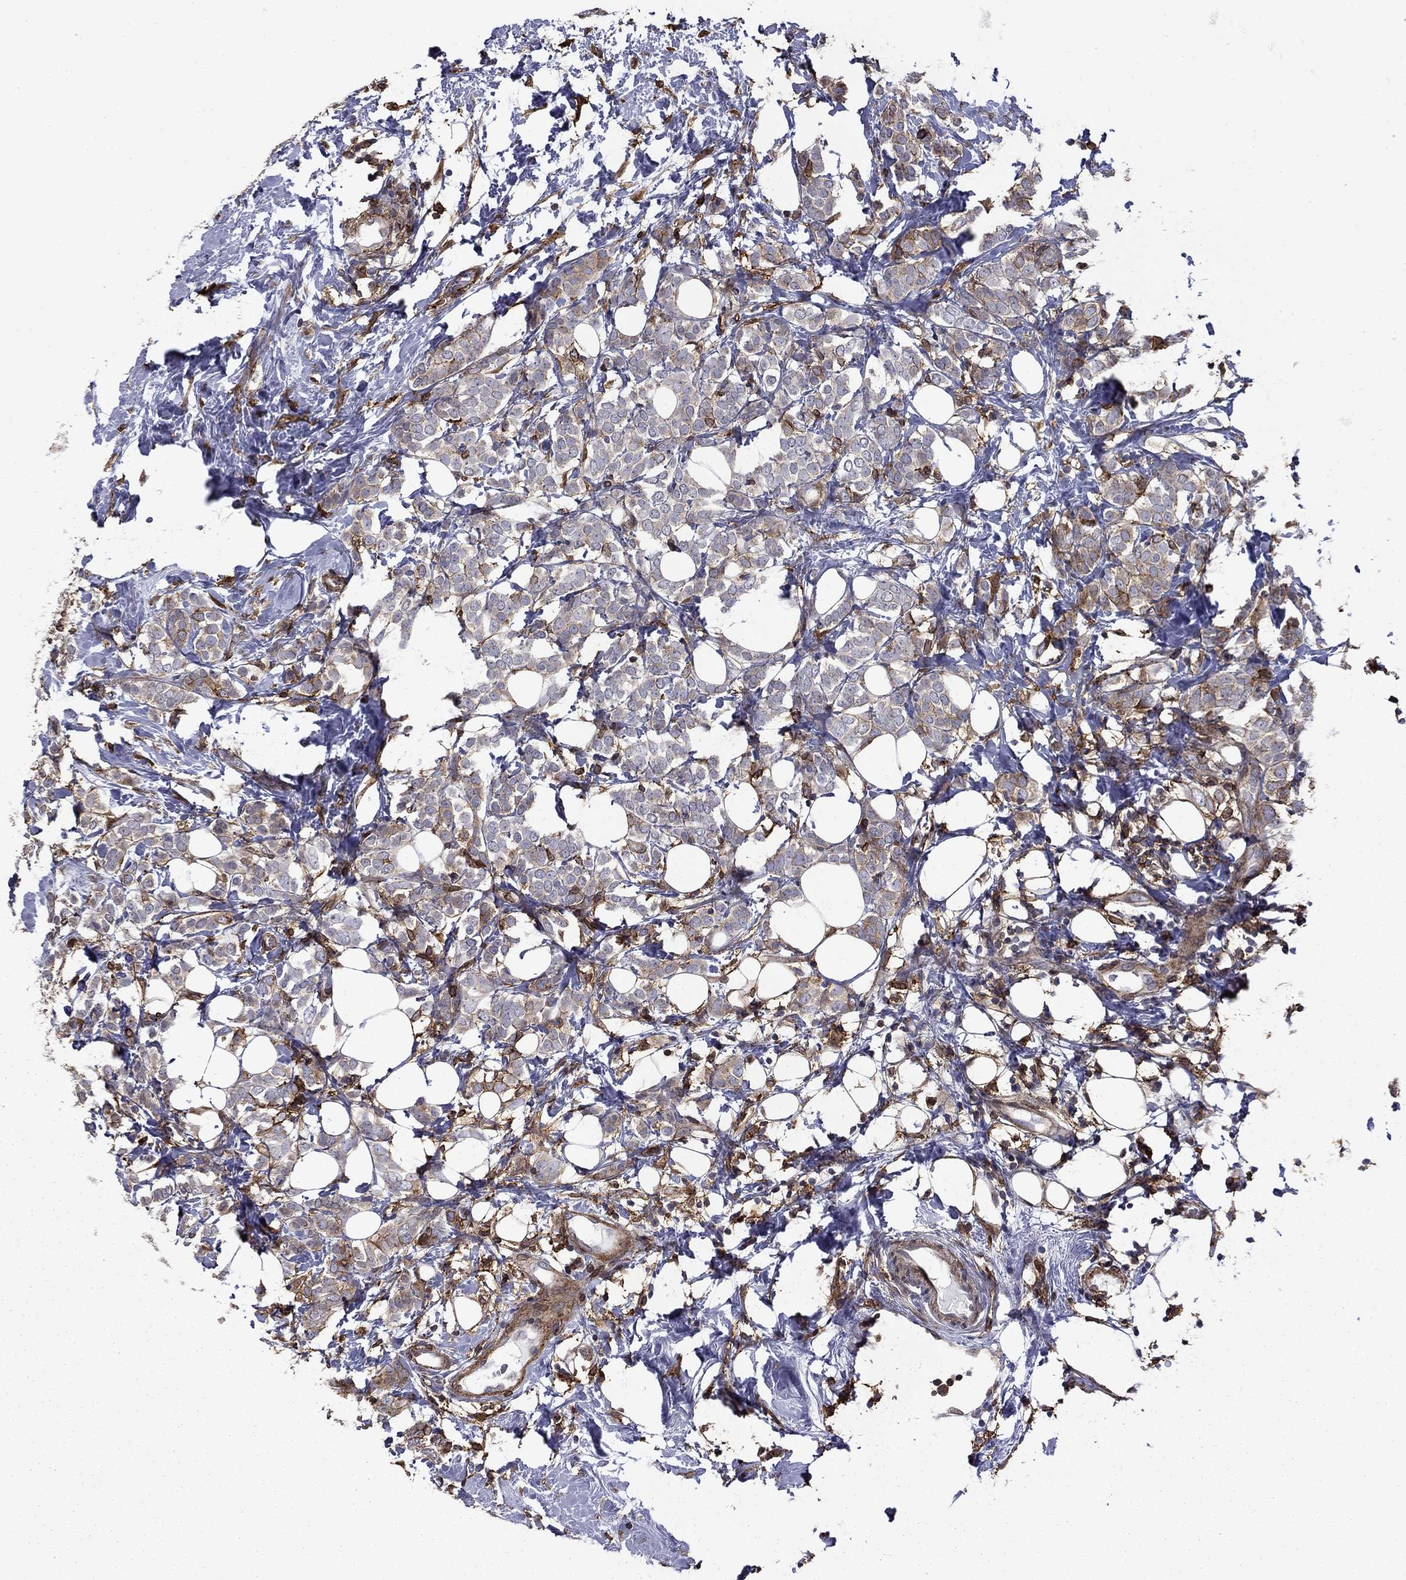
{"staining": {"intensity": "moderate", "quantity": "<25%", "location": "cytoplasmic/membranous"}, "tissue": "breast cancer", "cell_type": "Tumor cells", "image_type": "cancer", "snomed": [{"axis": "morphology", "description": "Lobular carcinoma"}, {"axis": "topography", "description": "Breast"}], "caption": "Moderate cytoplasmic/membranous staining is present in about <25% of tumor cells in breast cancer.", "gene": "PLAU", "patient": {"sex": "female", "age": 49}}